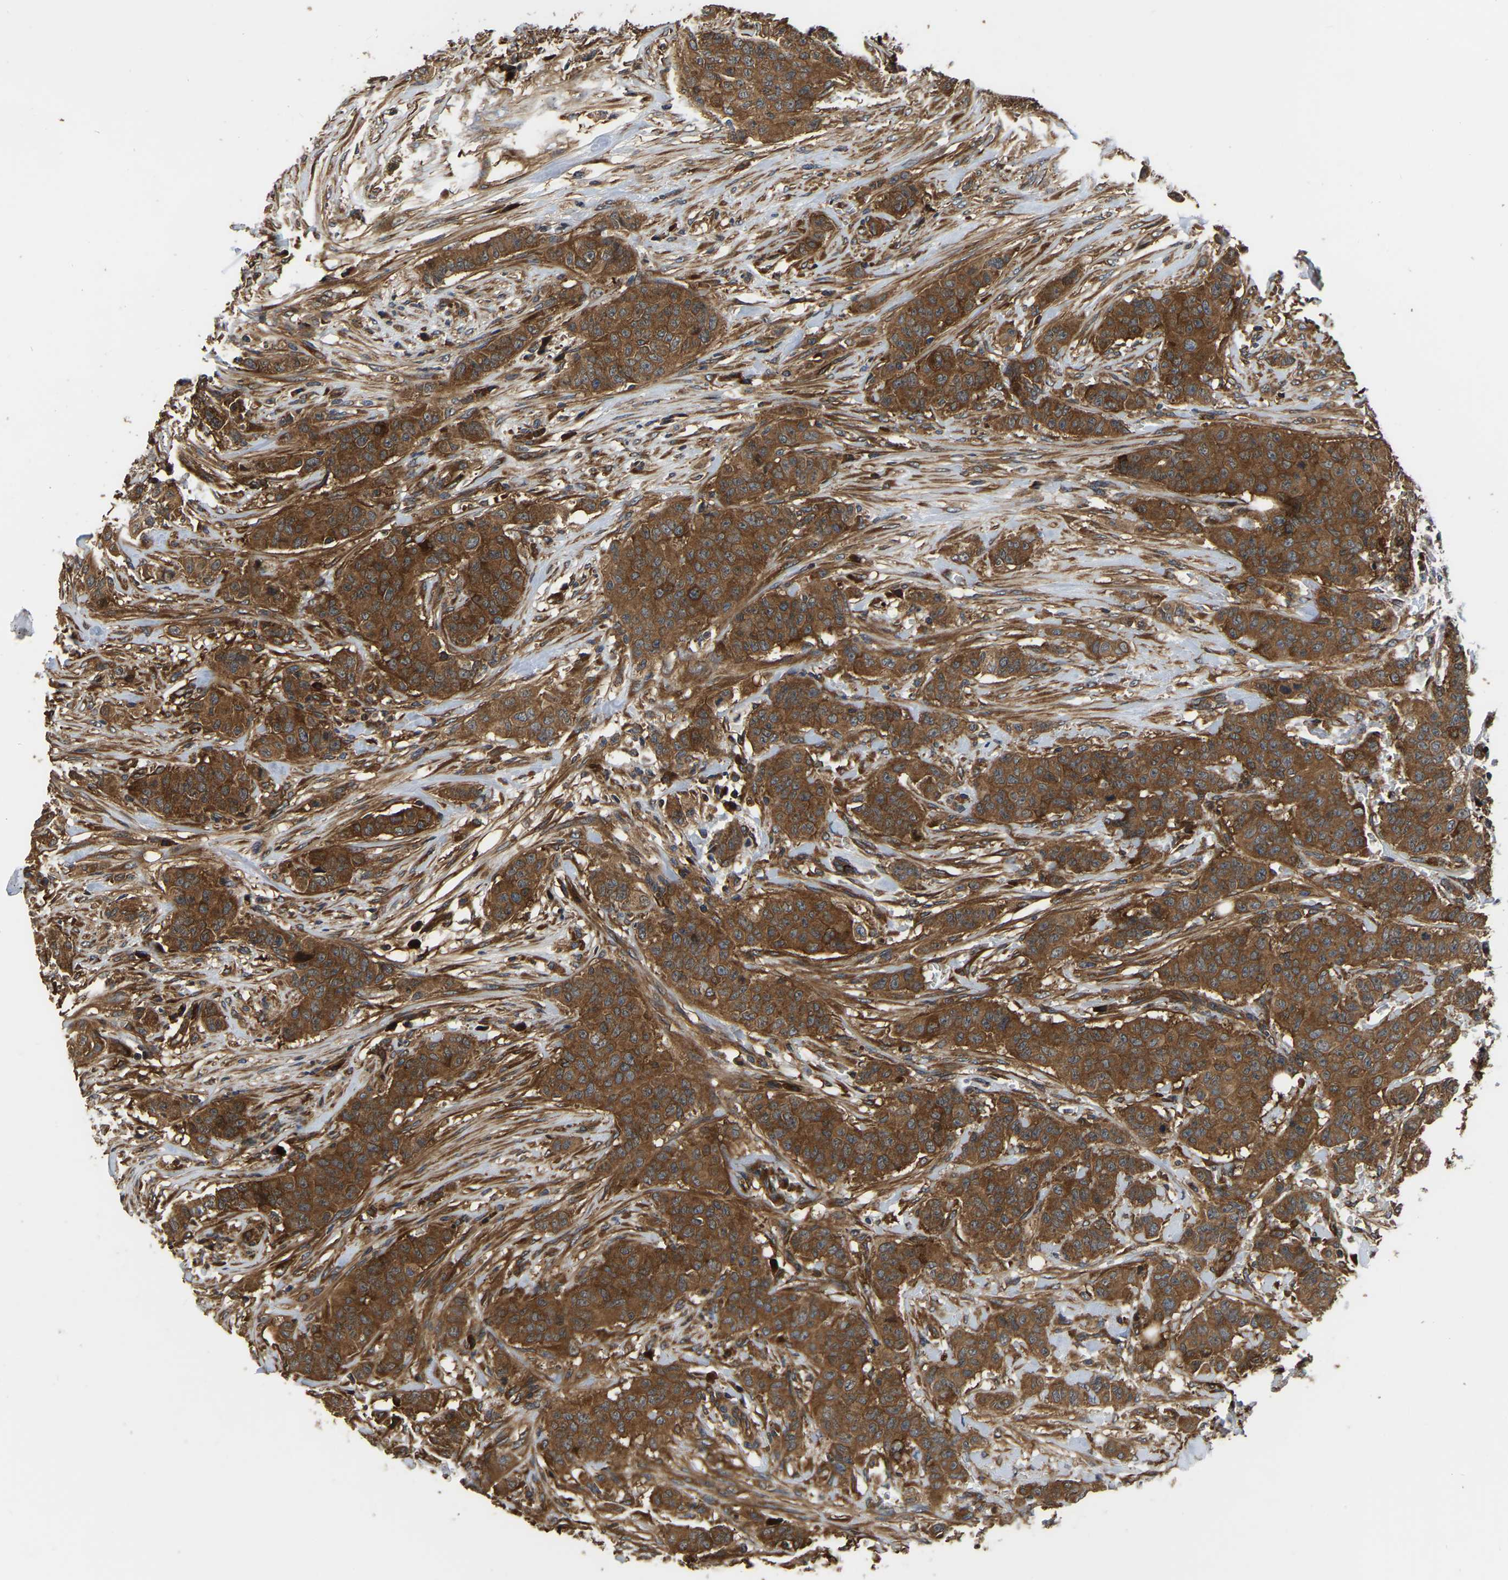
{"staining": {"intensity": "strong", "quantity": ">75%", "location": "cytoplasmic/membranous"}, "tissue": "breast cancer", "cell_type": "Tumor cells", "image_type": "cancer", "snomed": [{"axis": "morphology", "description": "Normal tissue, NOS"}, {"axis": "morphology", "description": "Duct carcinoma"}, {"axis": "topography", "description": "Breast"}], "caption": "Protein staining demonstrates strong cytoplasmic/membranous expression in approximately >75% of tumor cells in breast invasive ductal carcinoma.", "gene": "GARS1", "patient": {"sex": "female", "age": 40}}